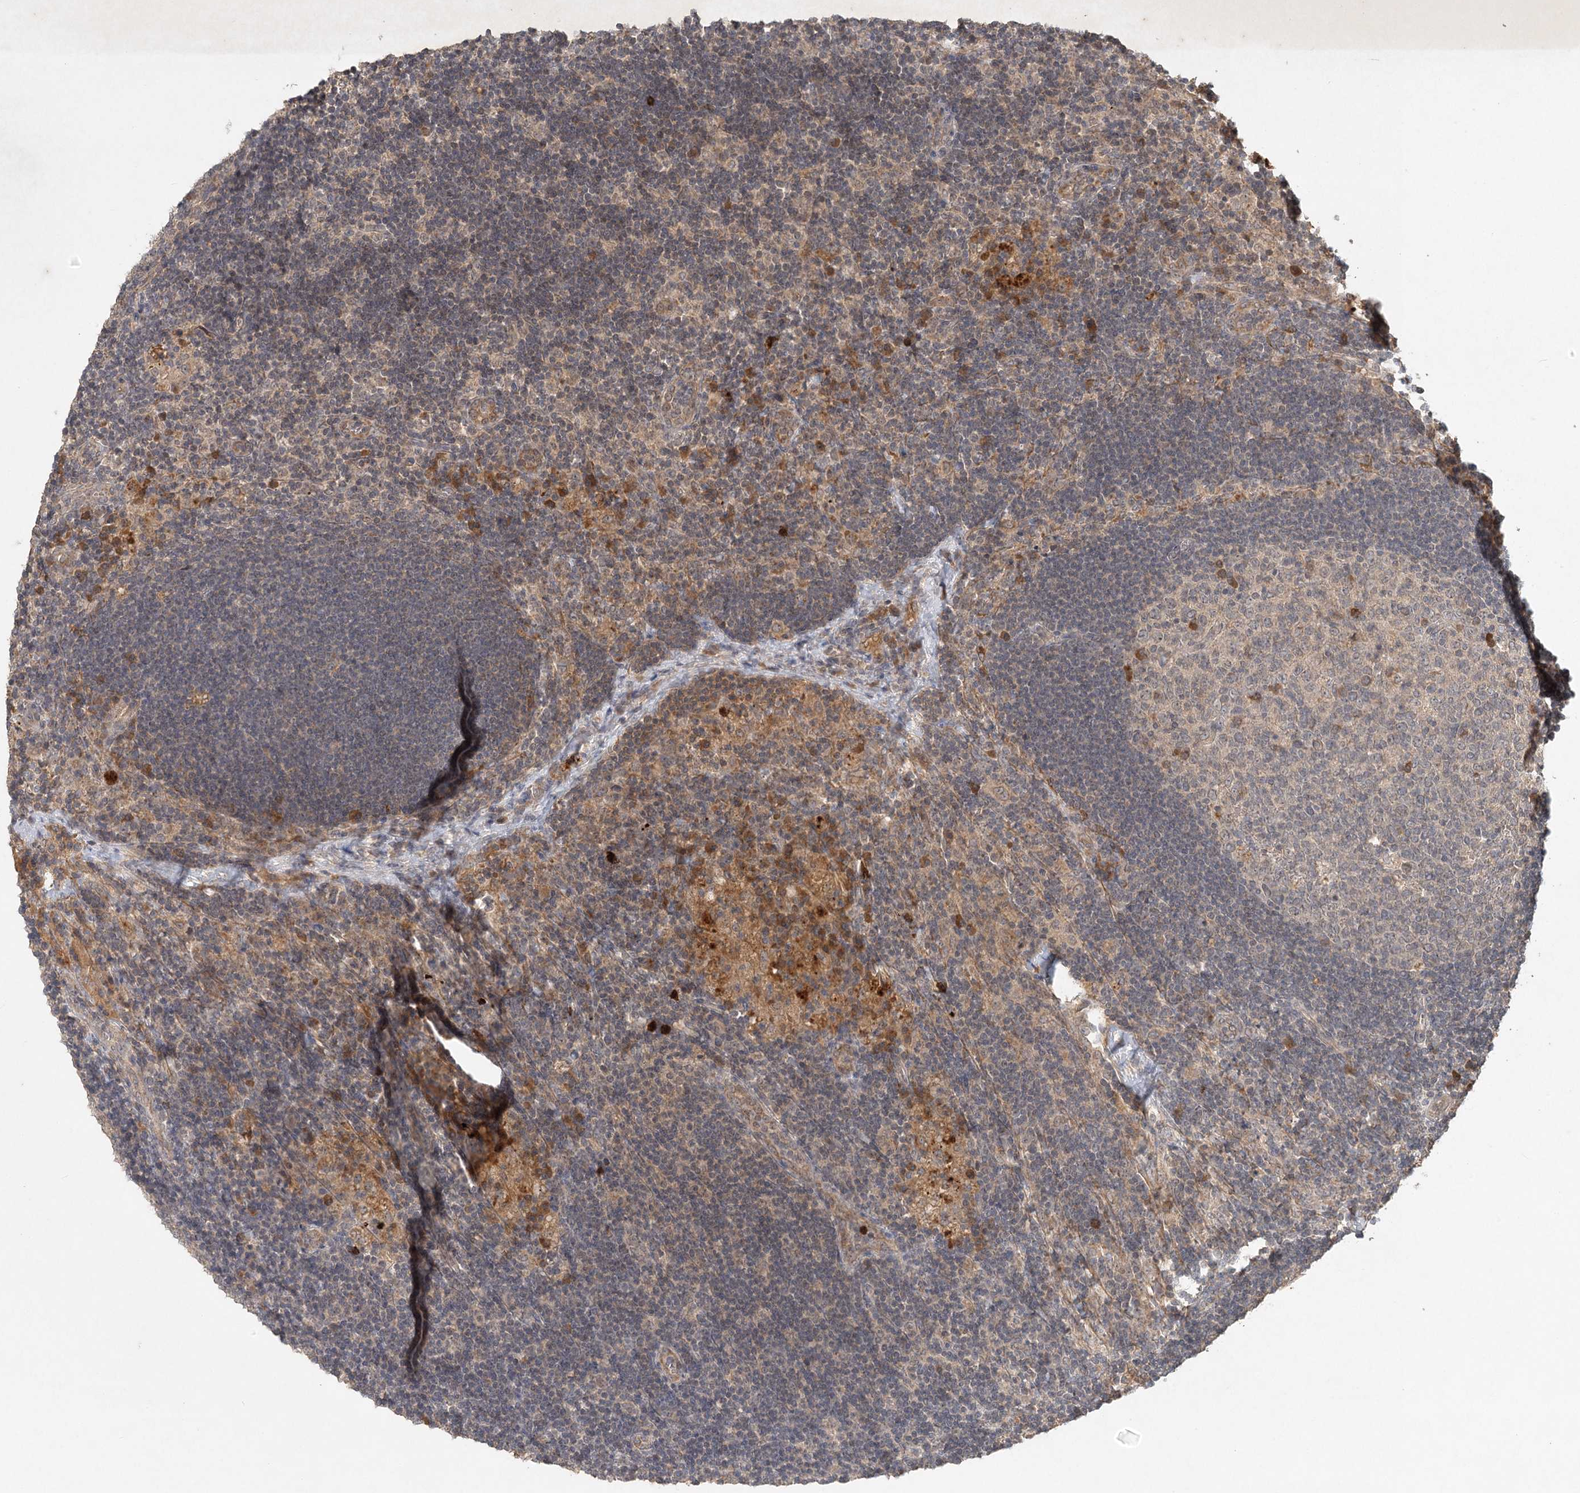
{"staining": {"intensity": "weak", "quantity": "25%-75%", "location": "cytoplasmic/membranous"}, "tissue": "lymph node", "cell_type": "Germinal center cells", "image_type": "normal", "snomed": [{"axis": "morphology", "description": "Normal tissue, NOS"}, {"axis": "topography", "description": "Lymph node"}], "caption": "This photomicrograph exhibits benign lymph node stained with immunohistochemistry (IHC) to label a protein in brown. The cytoplasmic/membranous of germinal center cells show weak positivity for the protein. Nuclei are counter-stained blue.", "gene": "ARL13A", "patient": {"sex": "male", "age": 24}}